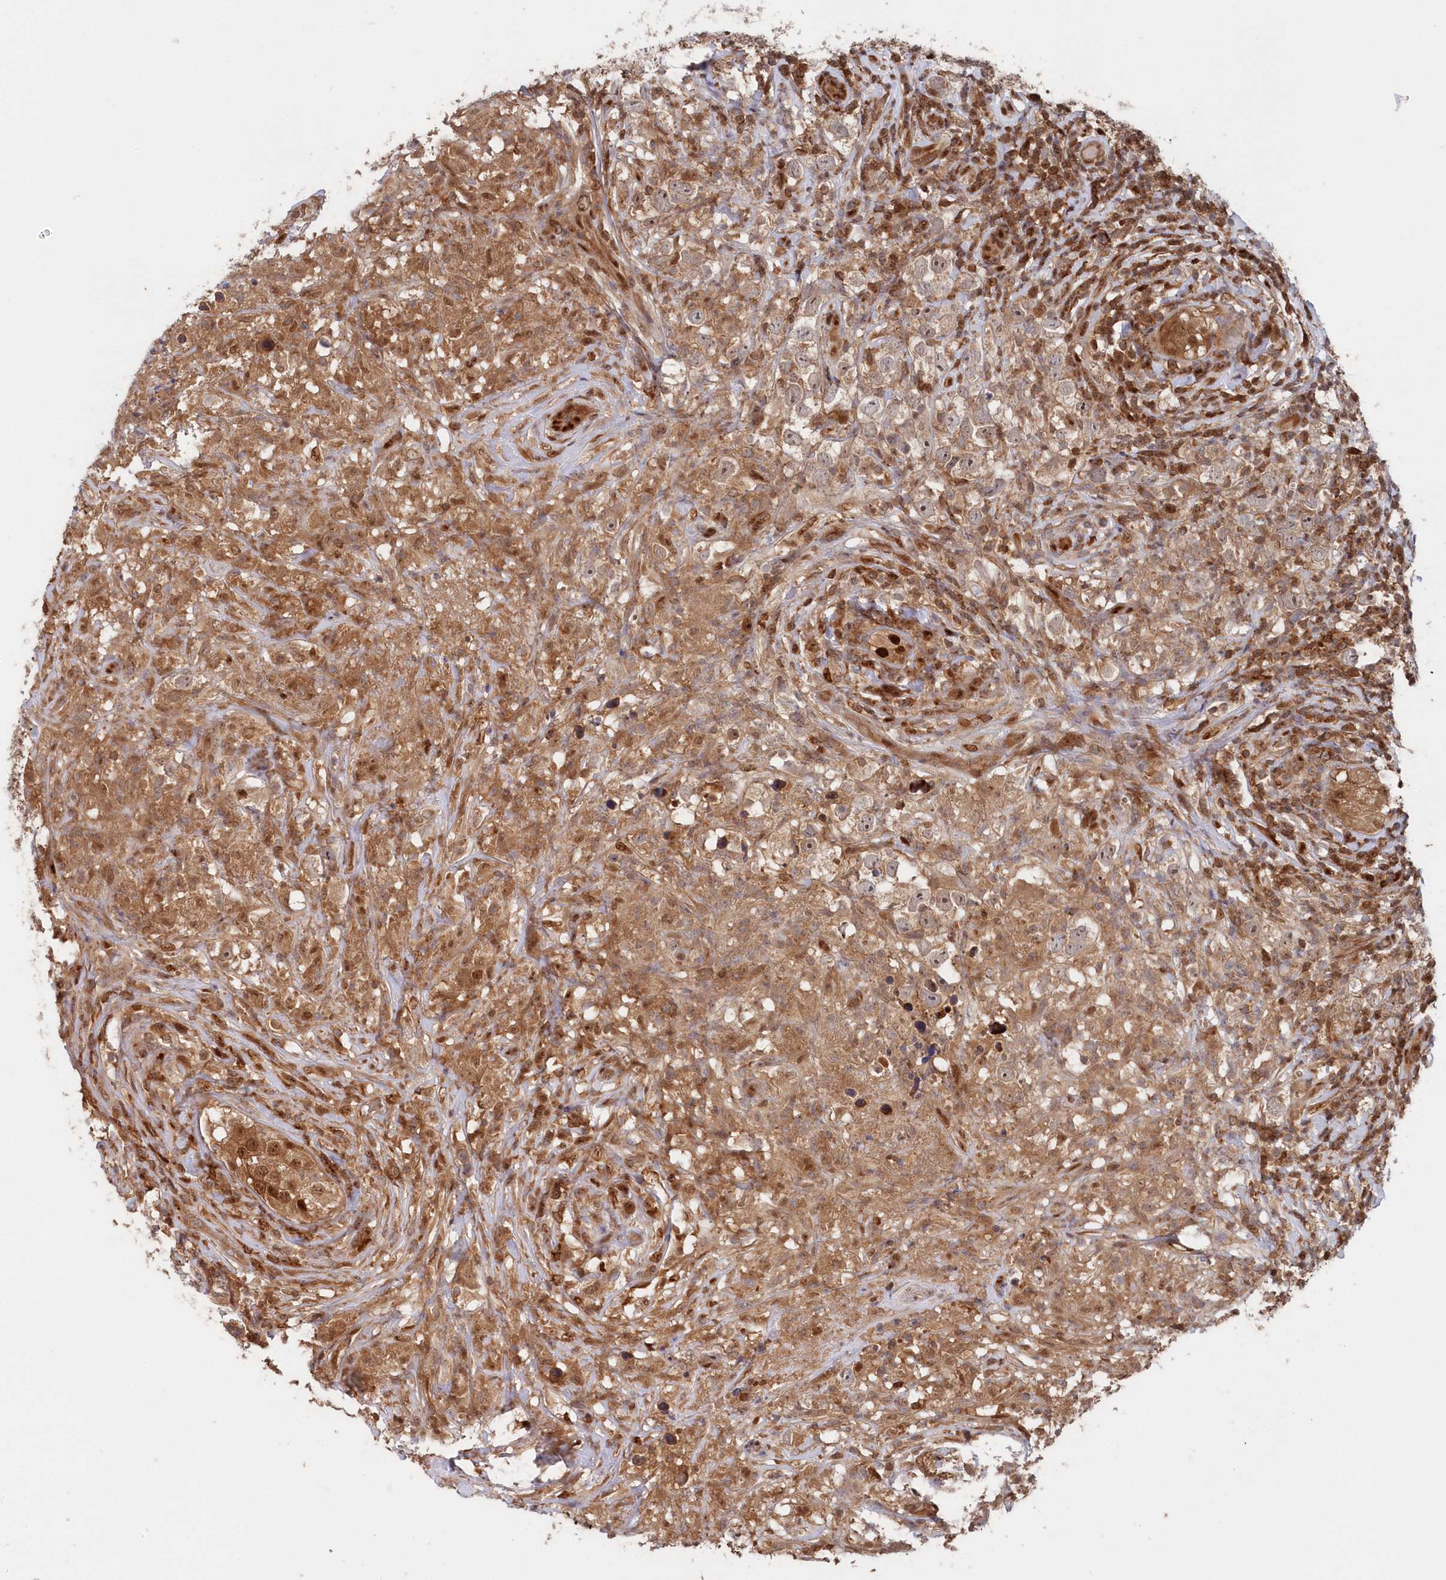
{"staining": {"intensity": "weak", "quantity": ">75%", "location": "cytoplasmic/membranous"}, "tissue": "testis cancer", "cell_type": "Tumor cells", "image_type": "cancer", "snomed": [{"axis": "morphology", "description": "Seminoma, NOS"}, {"axis": "topography", "description": "Testis"}], "caption": "High-power microscopy captured an immunohistochemistry (IHC) image of testis cancer (seminoma), revealing weak cytoplasmic/membranous positivity in about >75% of tumor cells.", "gene": "ABHD14B", "patient": {"sex": "male", "age": 49}}